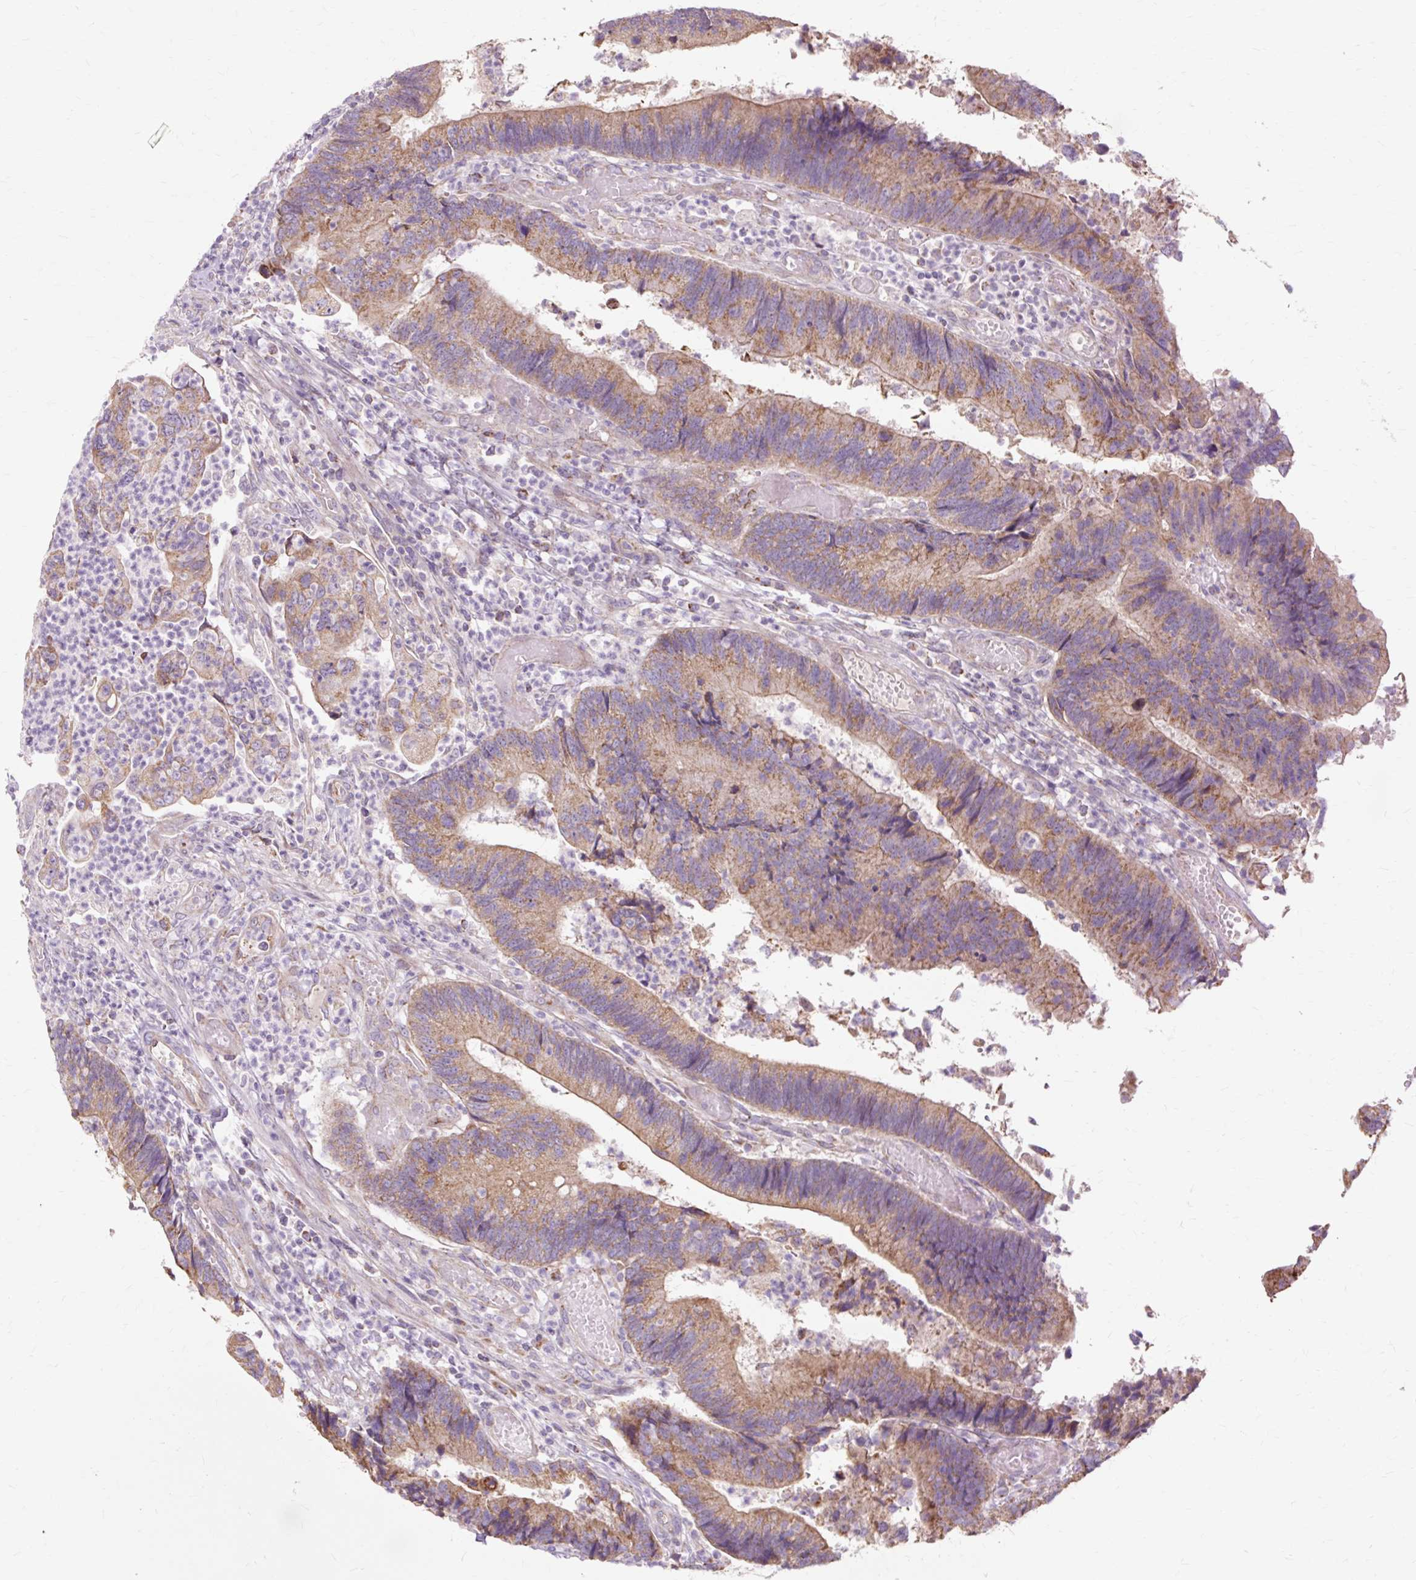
{"staining": {"intensity": "weak", "quantity": ">75%", "location": "cytoplasmic/membranous"}, "tissue": "colorectal cancer", "cell_type": "Tumor cells", "image_type": "cancer", "snomed": [{"axis": "morphology", "description": "Adenocarcinoma, NOS"}, {"axis": "topography", "description": "Colon"}], "caption": "Colorectal cancer tissue exhibits weak cytoplasmic/membranous expression in about >75% of tumor cells, visualized by immunohistochemistry.", "gene": "PDZD2", "patient": {"sex": "female", "age": 67}}